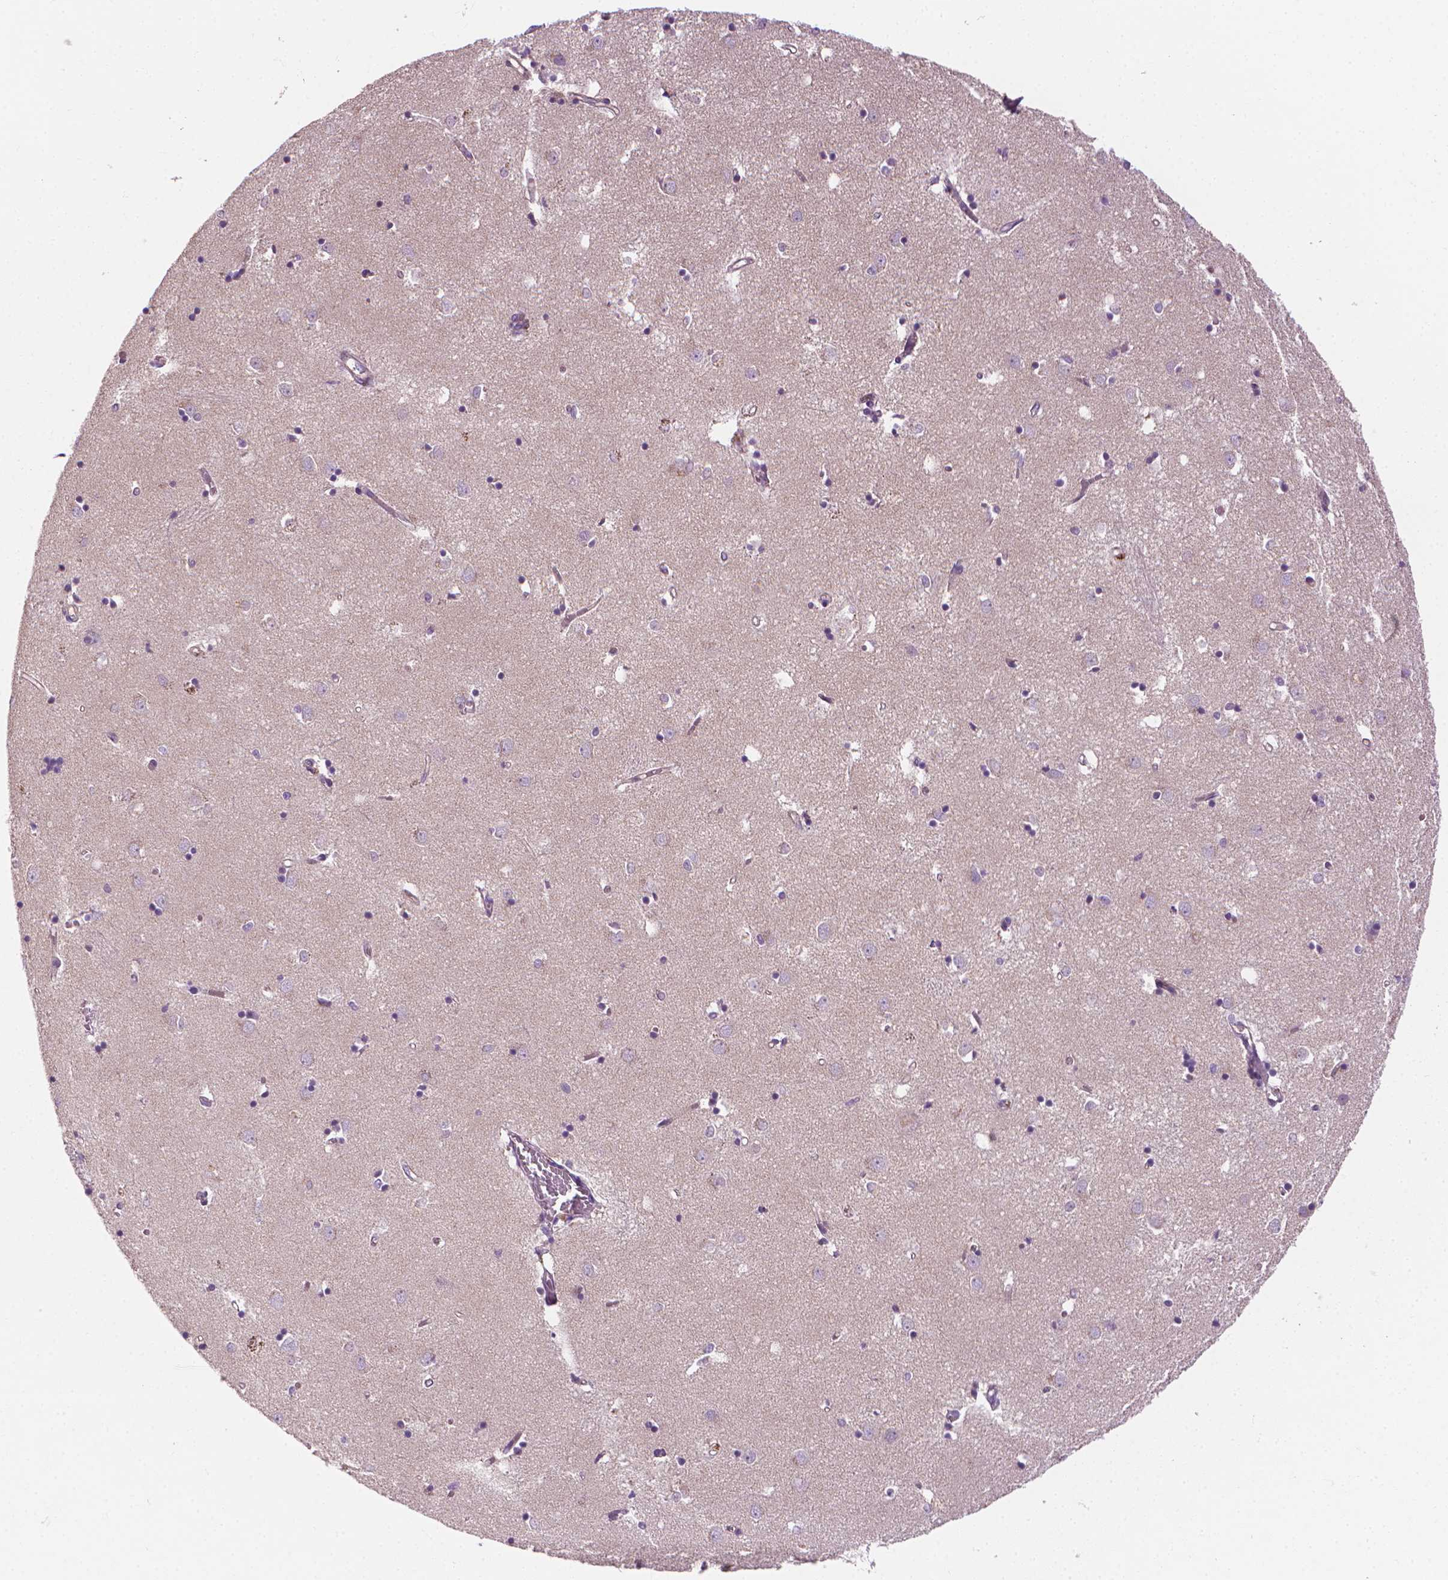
{"staining": {"intensity": "negative", "quantity": "none", "location": "none"}, "tissue": "caudate", "cell_type": "Glial cells", "image_type": "normal", "snomed": [{"axis": "morphology", "description": "Normal tissue, NOS"}, {"axis": "topography", "description": "Lateral ventricle wall"}], "caption": "Glial cells are negative for protein expression in normal human caudate. Brightfield microscopy of IHC stained with DAB (3,3'-diaminobenzidine) (brown) and hematoxylin (blue), captured at high magnification.", "gene": "RIIAD1", "patient": {"sex": "male", "age": 54}}